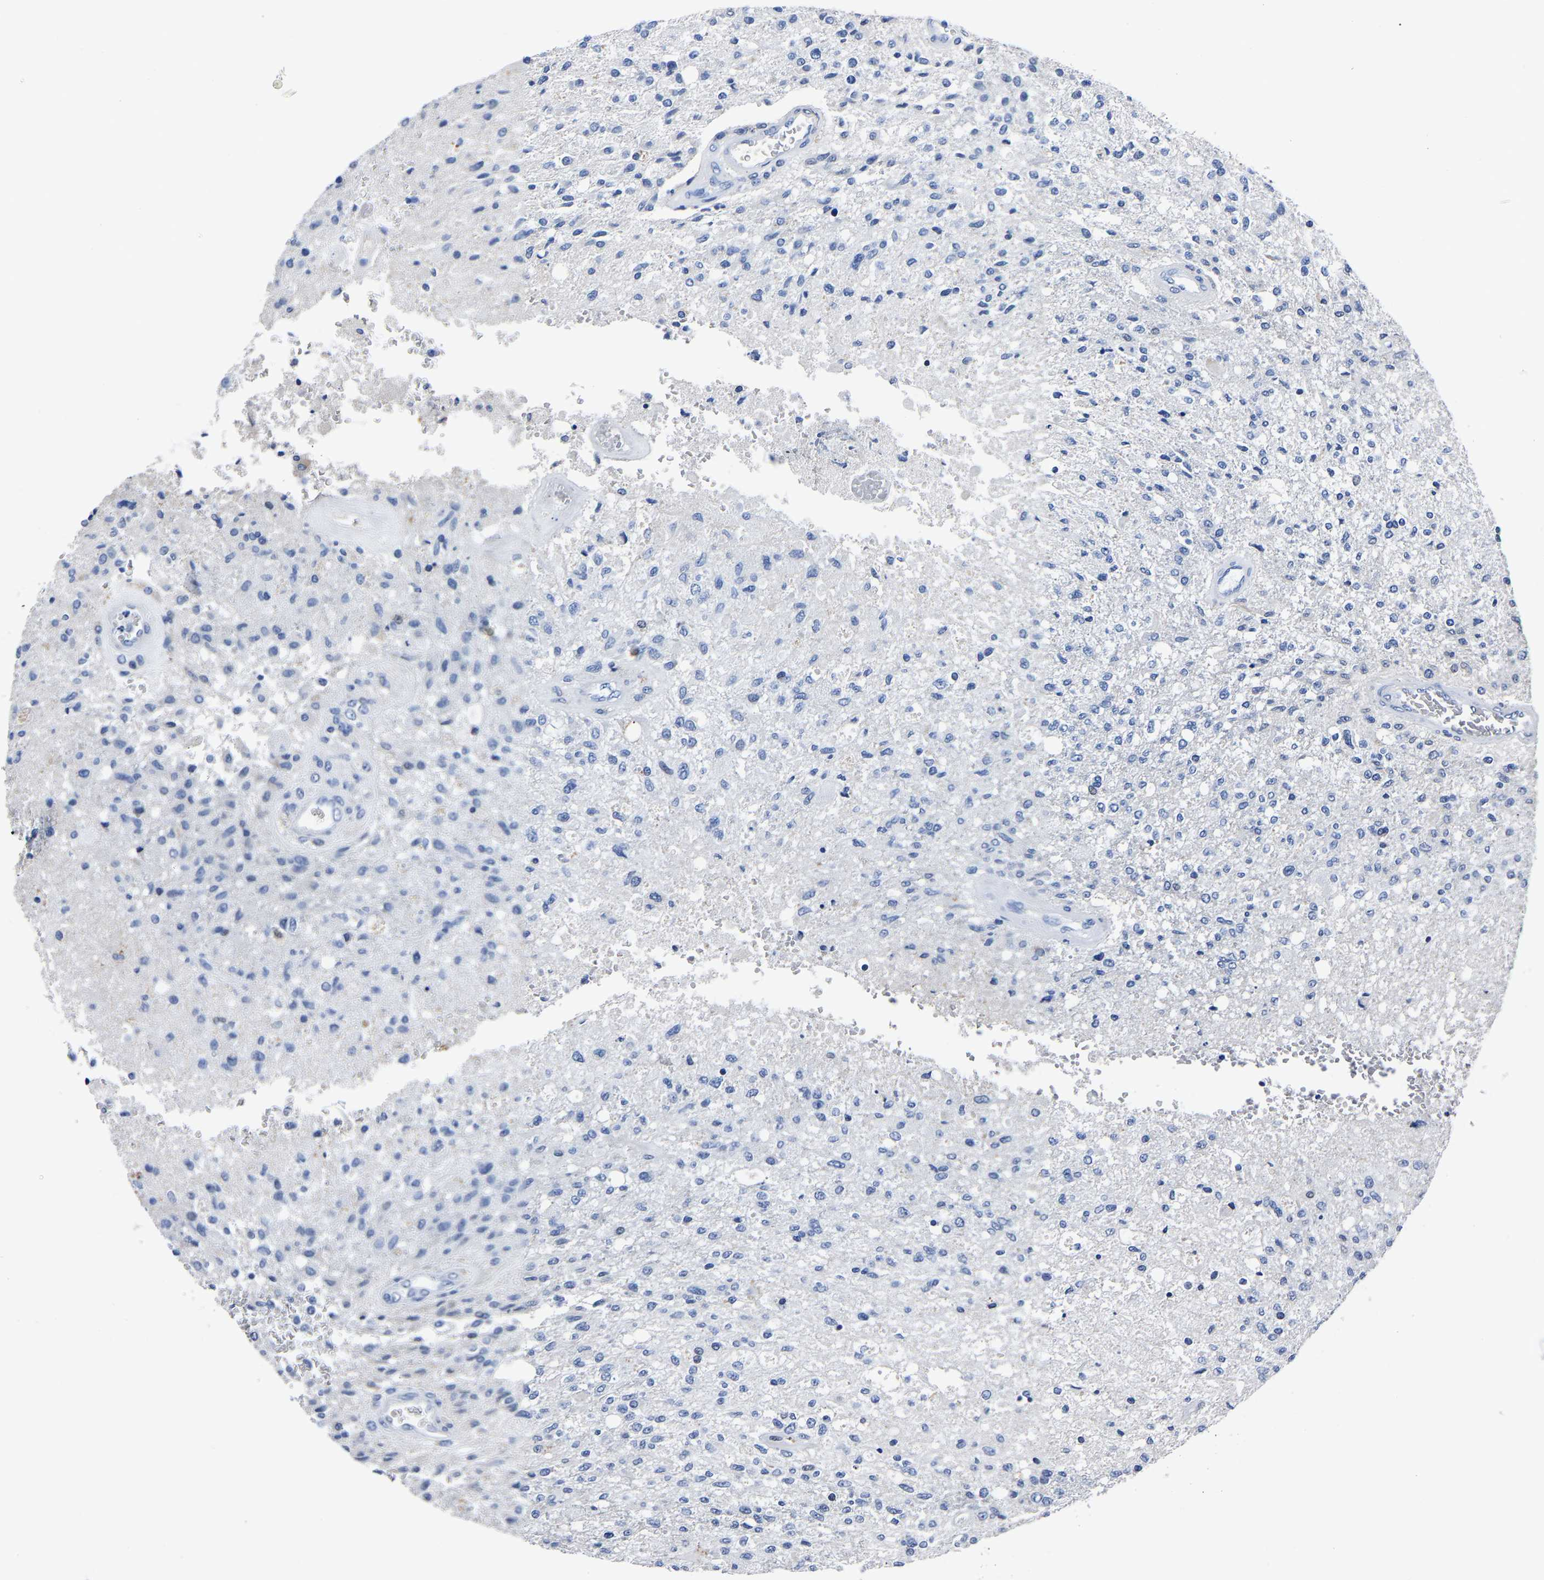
{"staining": {"intensity": "negative", "quantity": "none", "location": "none"}, "tissue": "glioma", "cell_type": "Tumor cells", "image_type": "cancer", "snomed": [{"axis": "morphology", "description": "Normal tissue, NOS"}, {"axis": "morphology", "description": "Glioma, malignant, High grade"}, {"axis": "topography", "description": "Cerebral cortex"}], "caption": "Tumor cells show no significant protein positivity in glioma.", "gene": "MOV10L1", "patient": {"sex": "male", "age": 77}}